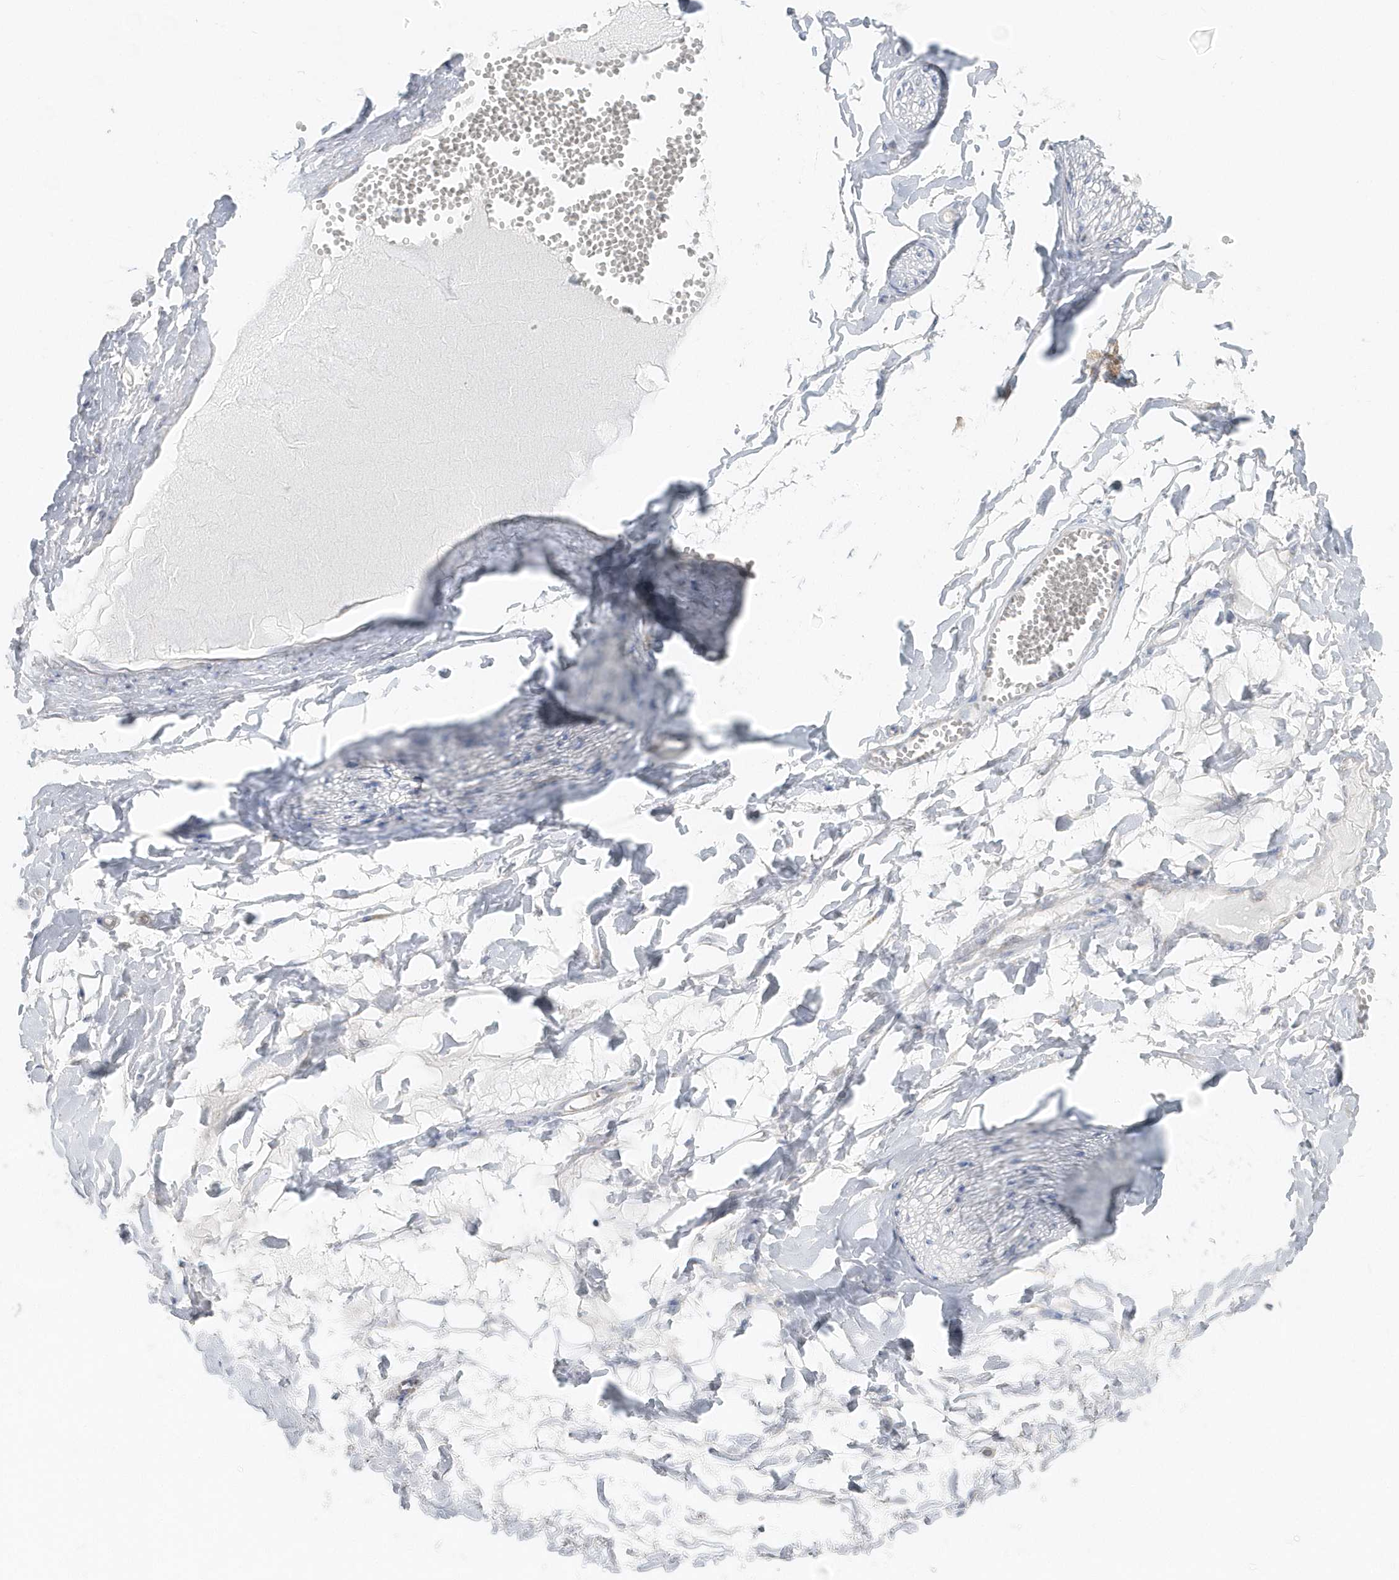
{"staining": {"intensity": "negative", "quantity": "none", "location": "none"}, "tissue": "adipose tissue", "cell_type": "Adipocytes", "image_type": "normal", "snomed": [{"axis": "morphology", "description": "Normal tissue, NOS"}, {"axis": "morphology", "description": "Inflammation, NOS"}, {"axis": "topography", "description": "Salivary gland"}, {"axis": "topography", "description": "Peripheral nerve tissue"}], "caption": "IHC of unremarkable human adipose tissue reveals no positivity in adipocytes. (Stains: DAB immunohistochemistry with hematoxylin counter stain, Microscopy: brightfield microscopy at high magnification).", "gene": "EIF3C", "patient": {"sex": "female", "age": 75}}